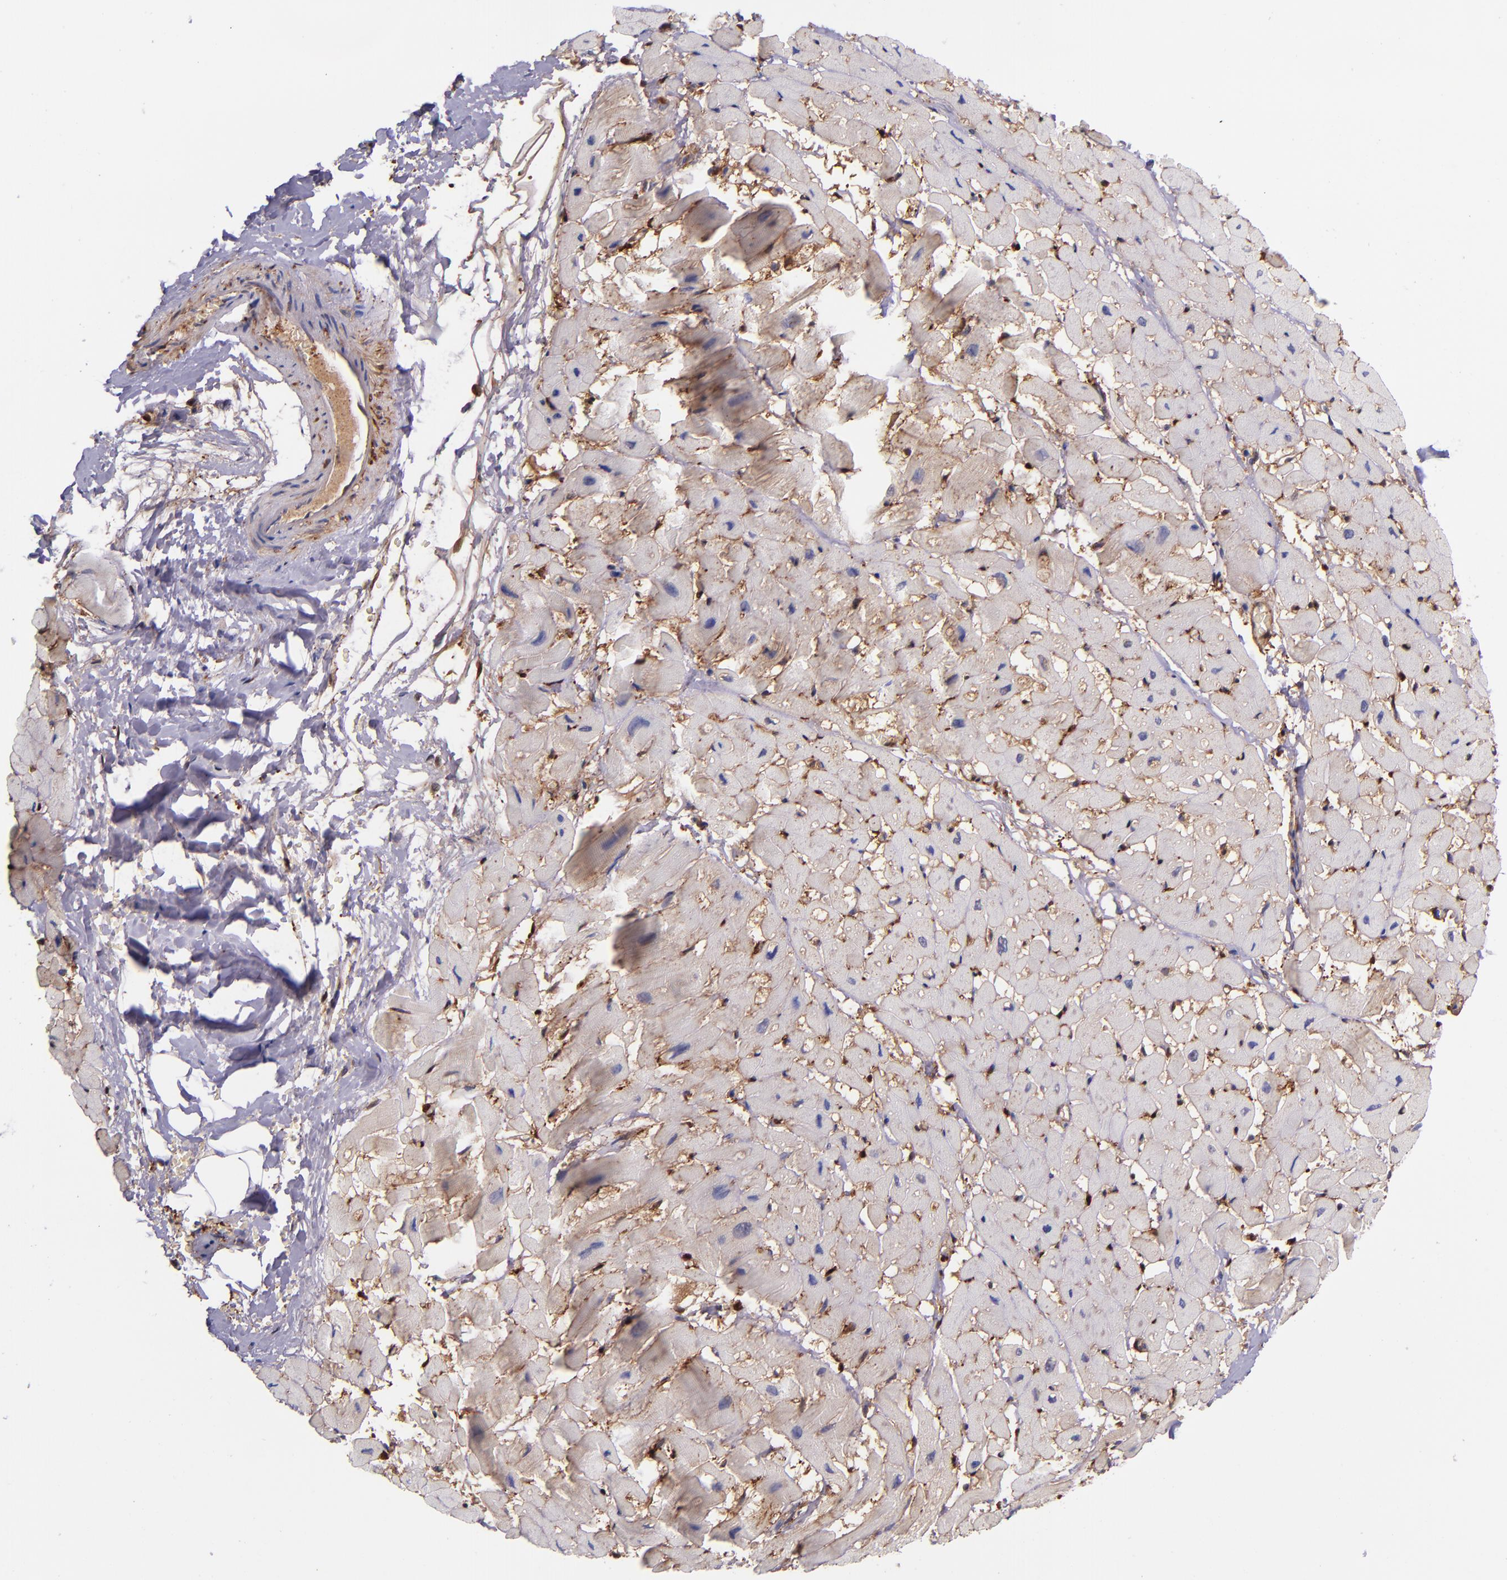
{"staining": {"intensity": "weak", "quantity": "<25%", "location": "cytoplasmic/membranous"}, "tissue": "heart muscle", "cell_type": "Cardiomyocytes", "image_type": "normal", "snomed": [{"axis": "morphology", "description": "Normal tissue, NOS"}, {"axis": "topography", "description": "Heart"}], "caption": "This is a micrograph of immunohistochemistry staining of unremarkable heart muscle, which shows no expression in cardiomyocytes.", "gene": "LGALS1", "patient": {"sex": "male", "age": 45}}